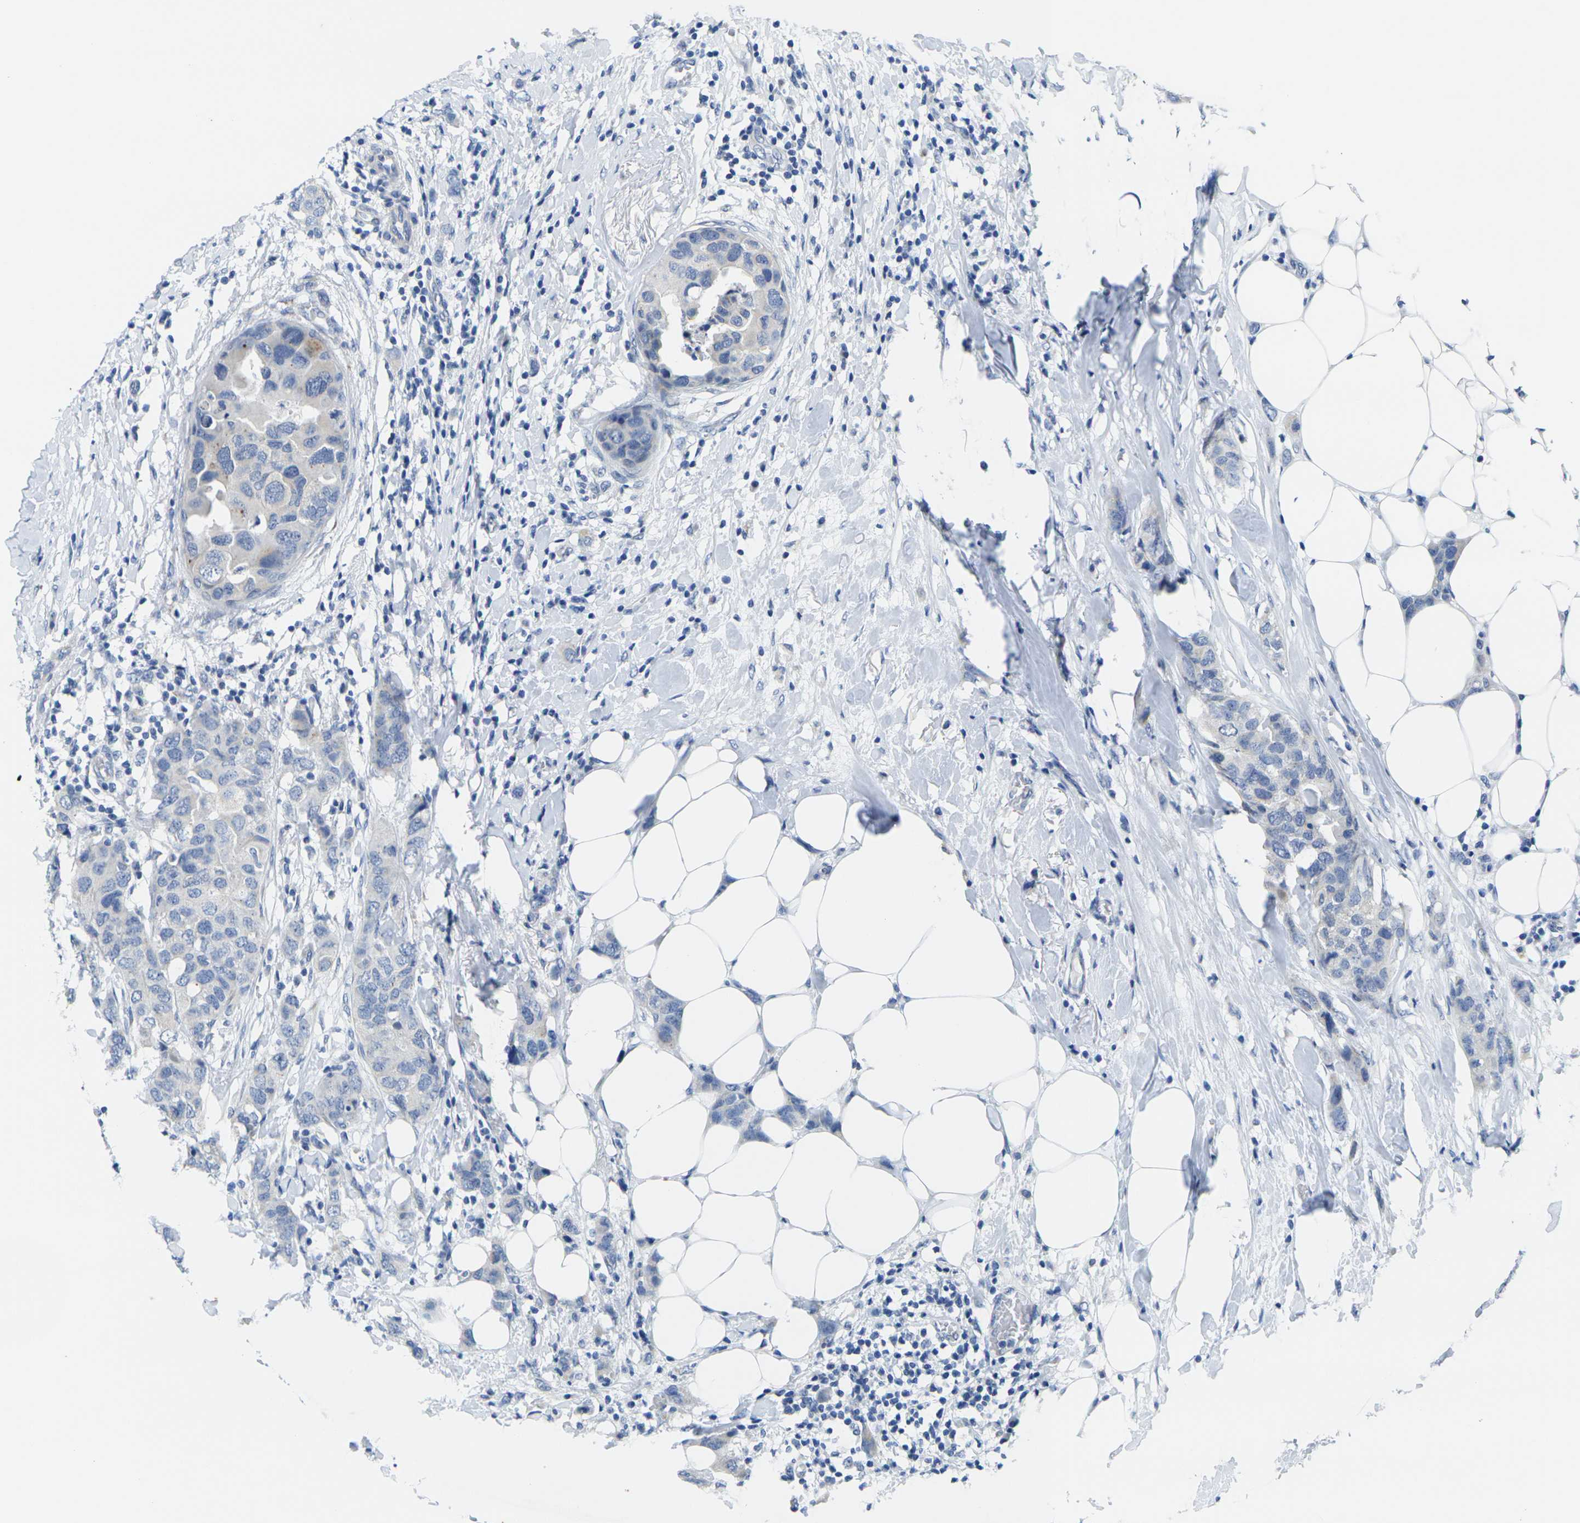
{"staining": {"intensity": "negative", "quantity": "none", "location": "none"}, "tissue": "breast cancer", "cell_type": "Tumor cells", "image_type": "cancer", "snomed": [{"axis": "morphology", "description": "Duct carcinoma"}, {"axis": "topography", "description": "Breast"}], "caption": "Tumor cells show no significant protein expression in breast cancer. Nuclei are stained in blue.", "gene": "CRK", "patient": {"sex": "female", "age": 50}}